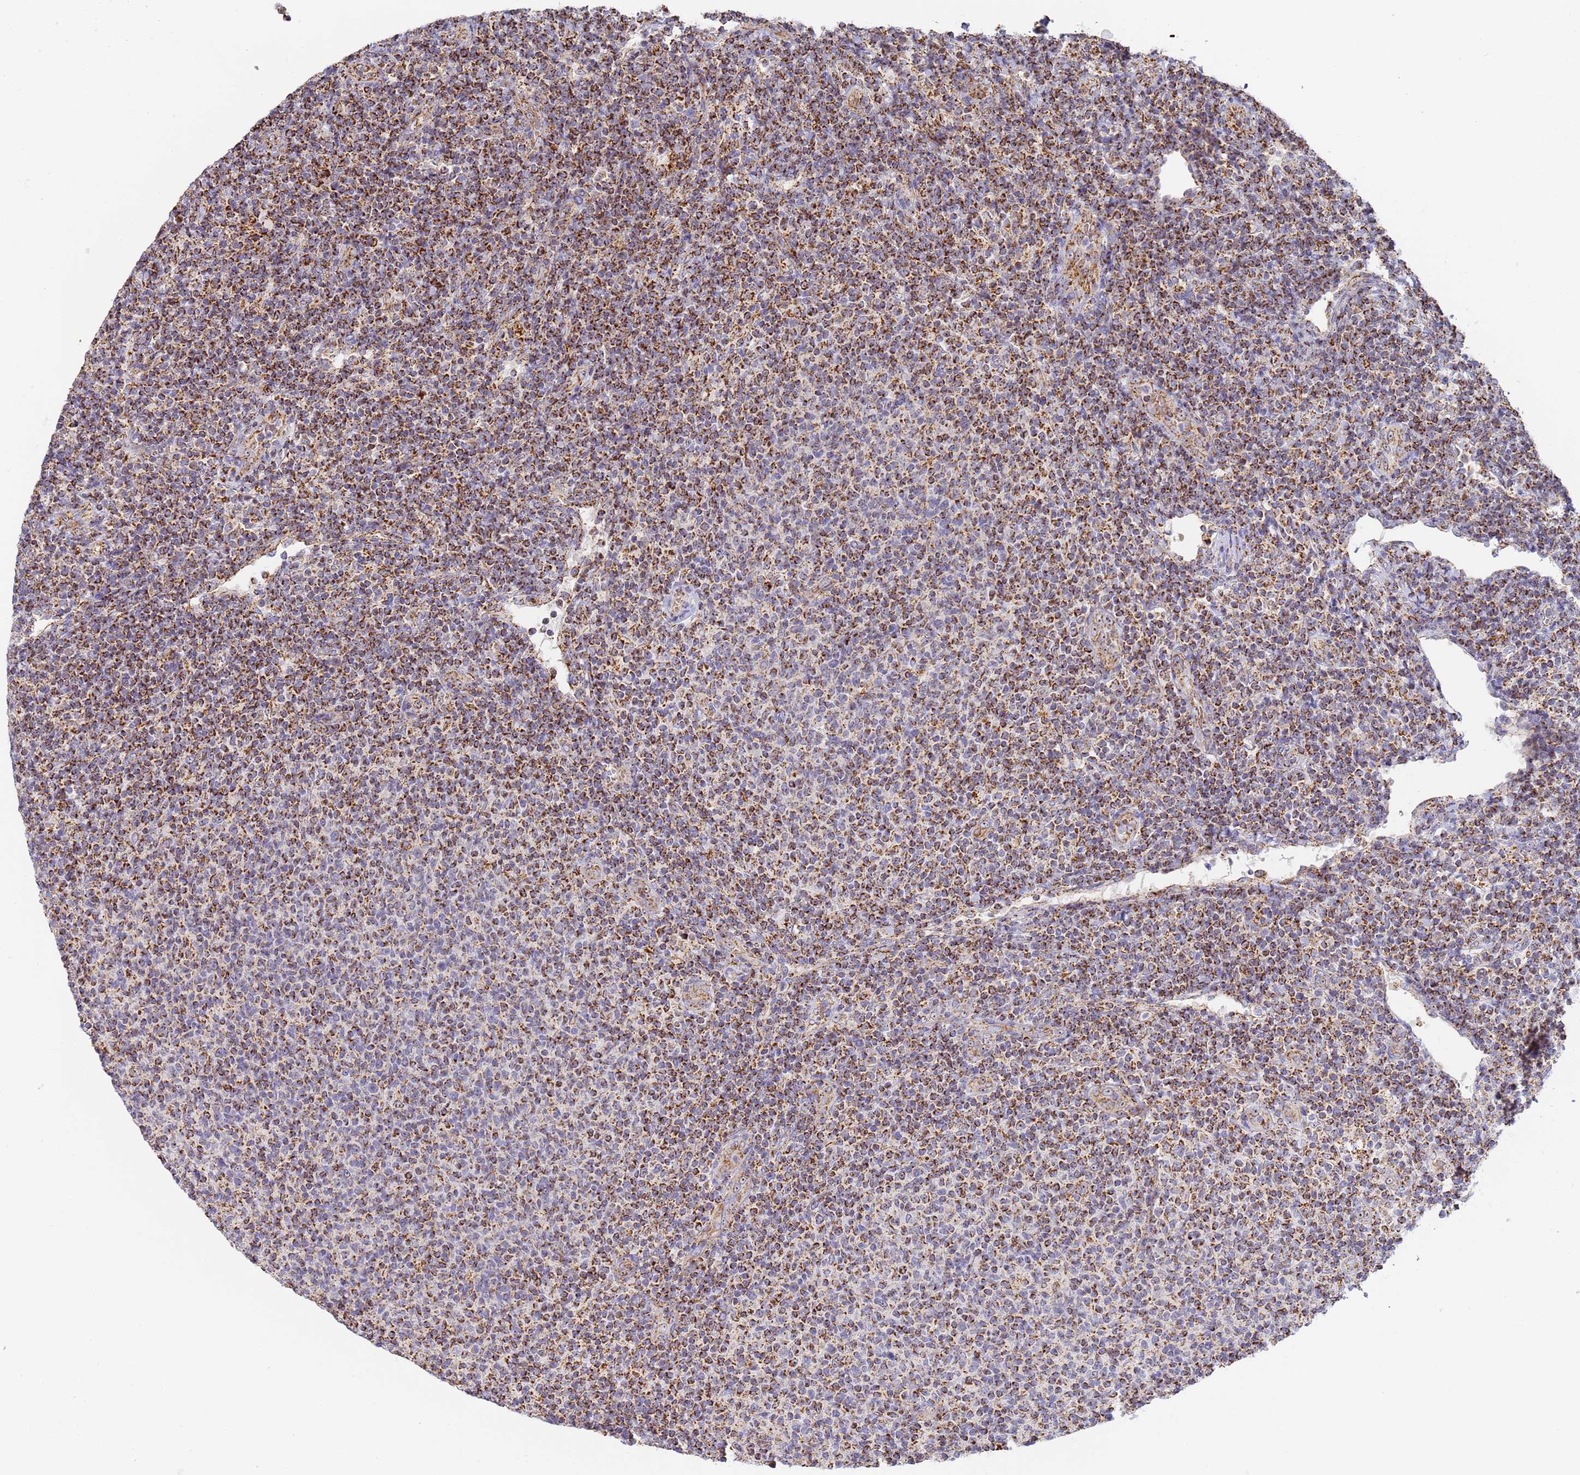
{"staining": {"intensity": "strong", "quantity": ">75%", "location": "cytoplasmic/membranous"}, "tissue": "lymphoma", "cell_type": "Tumor cells", "image_type": "cancer", "snomed": [{"axis": "morphology", "description": "Malignant lymphoma, non-Hodgkin's type, Low grade"}, {"axis": "topography", "description": "Lymph node"}], "caption": "Immunohistochemical staining of lymphoma demonstrates high levels of strong cytoplasmic/membranous staining in approximately >75% of tumor cells.", "gene": "FRG2C", "patient": {"sex": "male", "age": 66}}